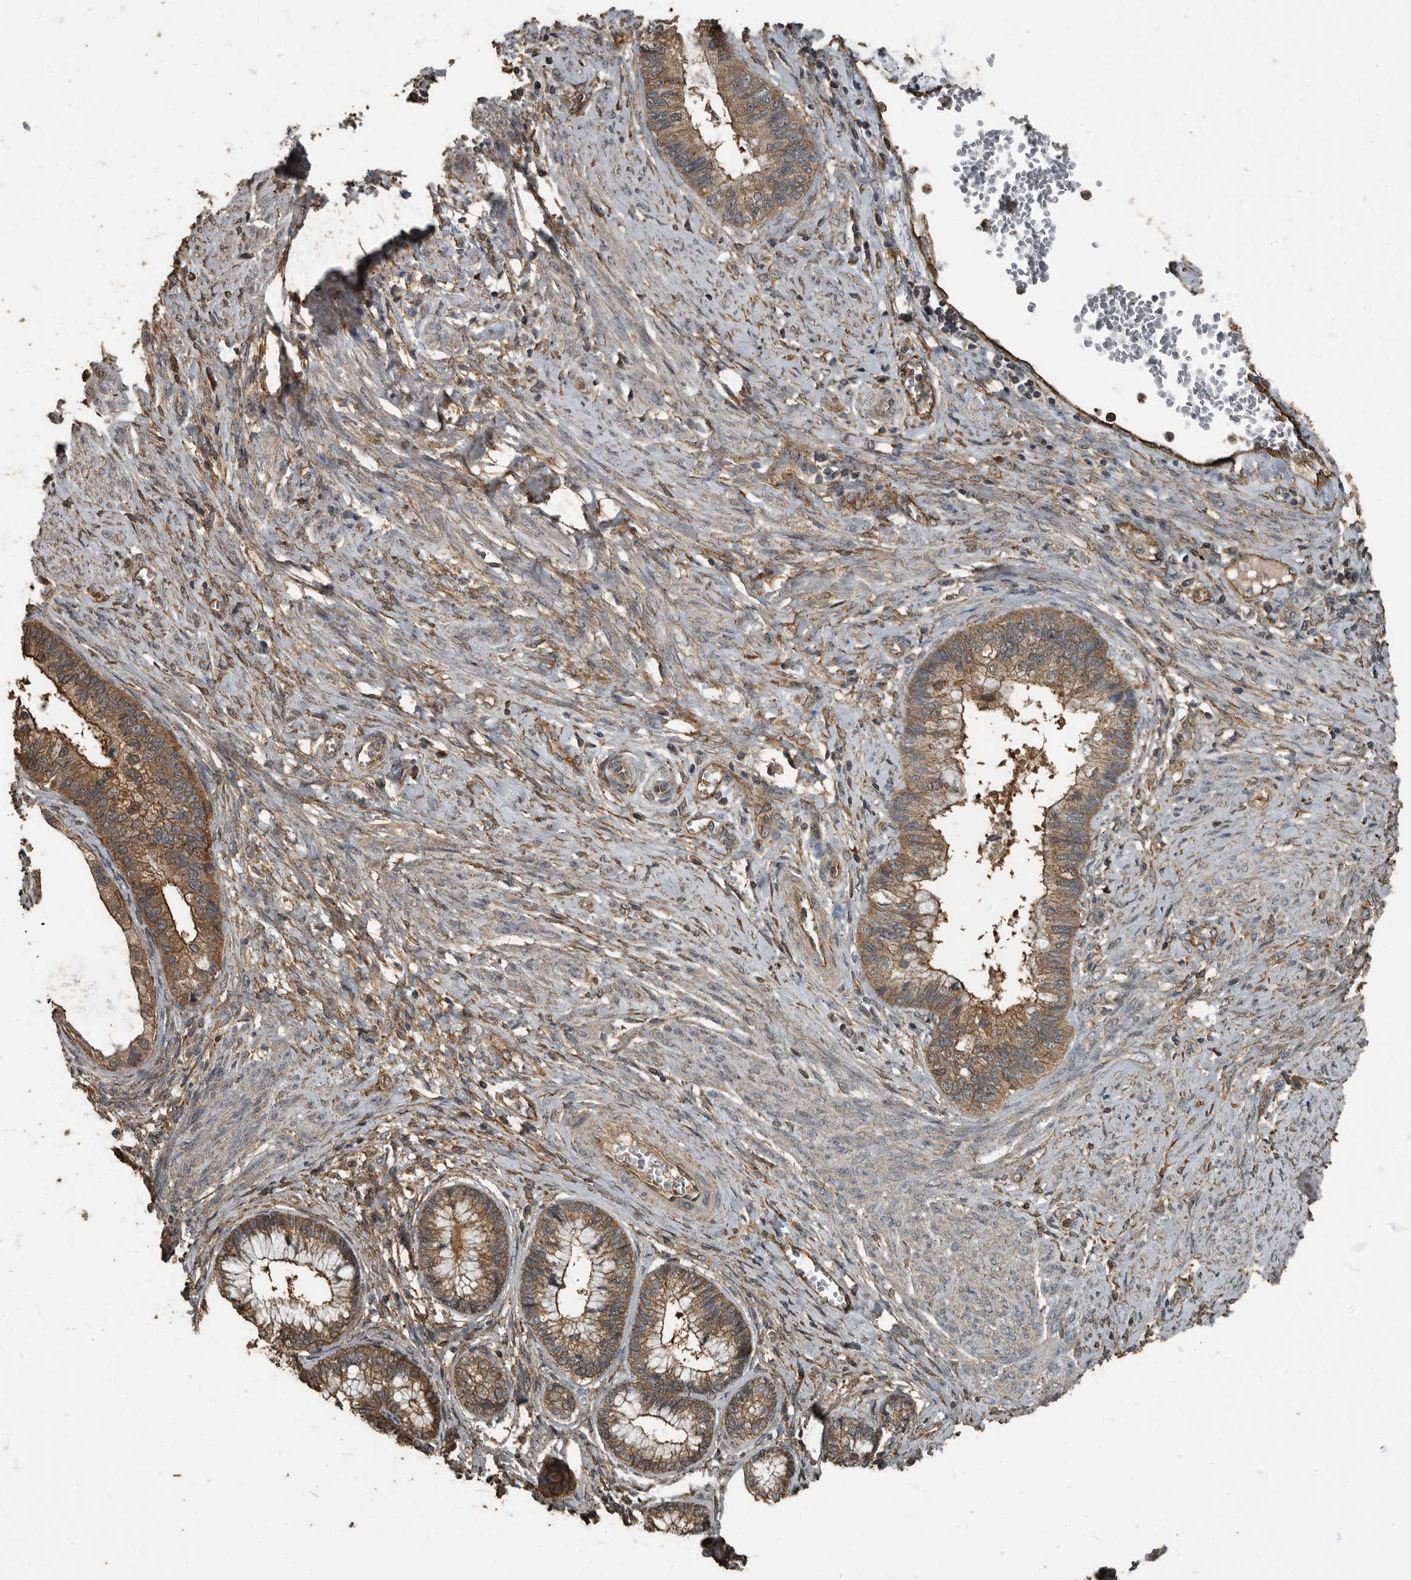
{"staining": {"intensity": "moderate", "quantity": ">75%", "location": "cytoplasmic/membranous"}, "tissue": "cervical cancer", "cell_type": "Tumor cells", "image_type": "cancer", "snomed": [{"axis": "morphology", "description": "Adenocarcinoma, NOS"}, {"axis": "topography", "description": "Cervix"}], "caption": "Protein expression analysis of human cervical adenocarcinoma reveals moderate cytoplasmic/membranous expression in approximately >75% of tumor cells.", "gene": "IL15RA", "patient": {"sex": "female", "age": 44}}